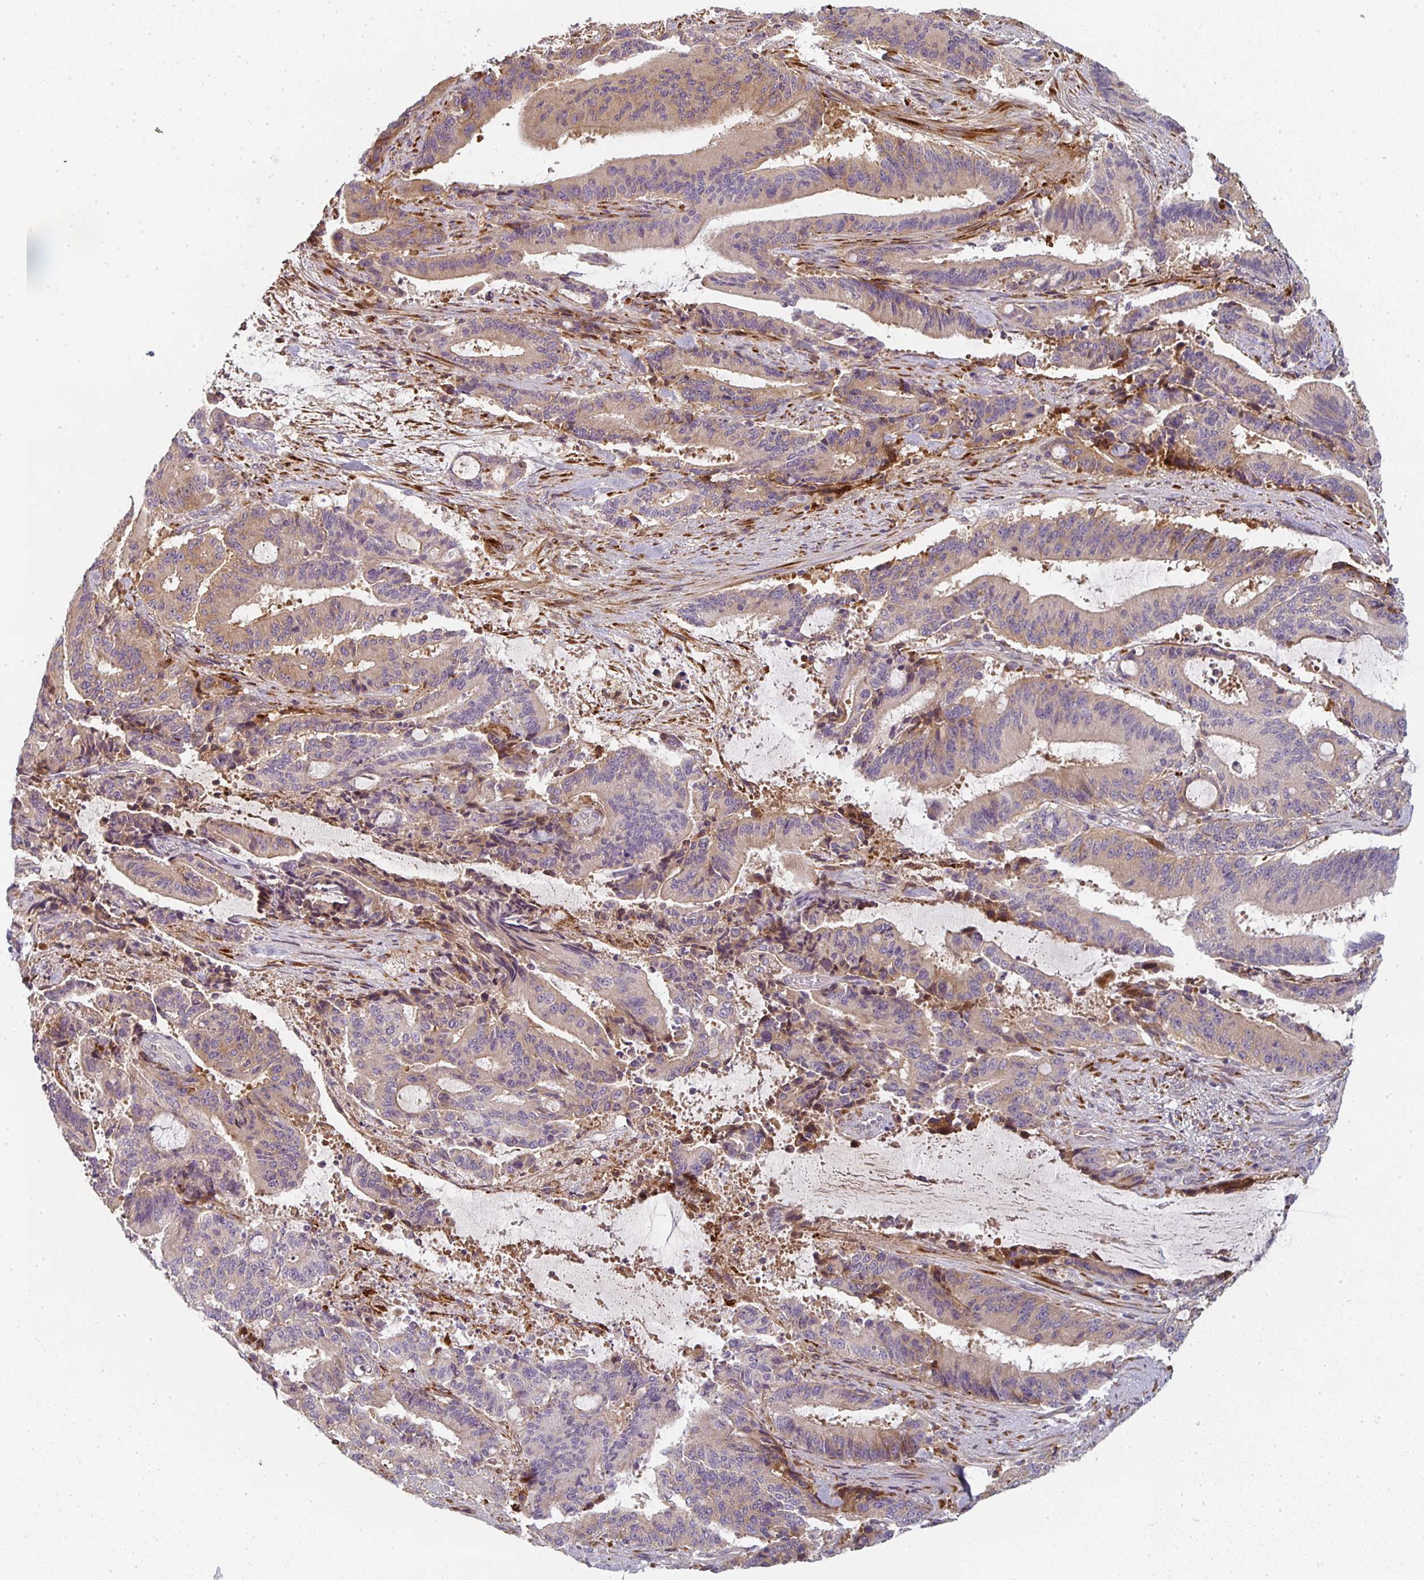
{"staining": {"intensity": "weak", "quantity": "25%-75%", "location": "cytoplasmic/membranous"}, "tissue": "liver cancer", "cell_type": "Tumor cells", "image_type": "cancer", "snomed": [{"axis": "morphology", "description": "Normal tissue, NOS"}, {"axis": "morphology", "description": "Cholangiocarcinoma"}, {"axis": "topography", "description": "Liver"}, {"axis": "topography", "description": "Peripheral nerve tissue"}], "caption": "Approximately 25%-75% of tumor cells in human cholangiocarcinoma (liver) exhibit weak cytoplasmic/membranous protein positivity as visualized by brown immunohistochemical staining.", "gene": "CTHRC1", "patient": {"sex": "female", "age": 73}}